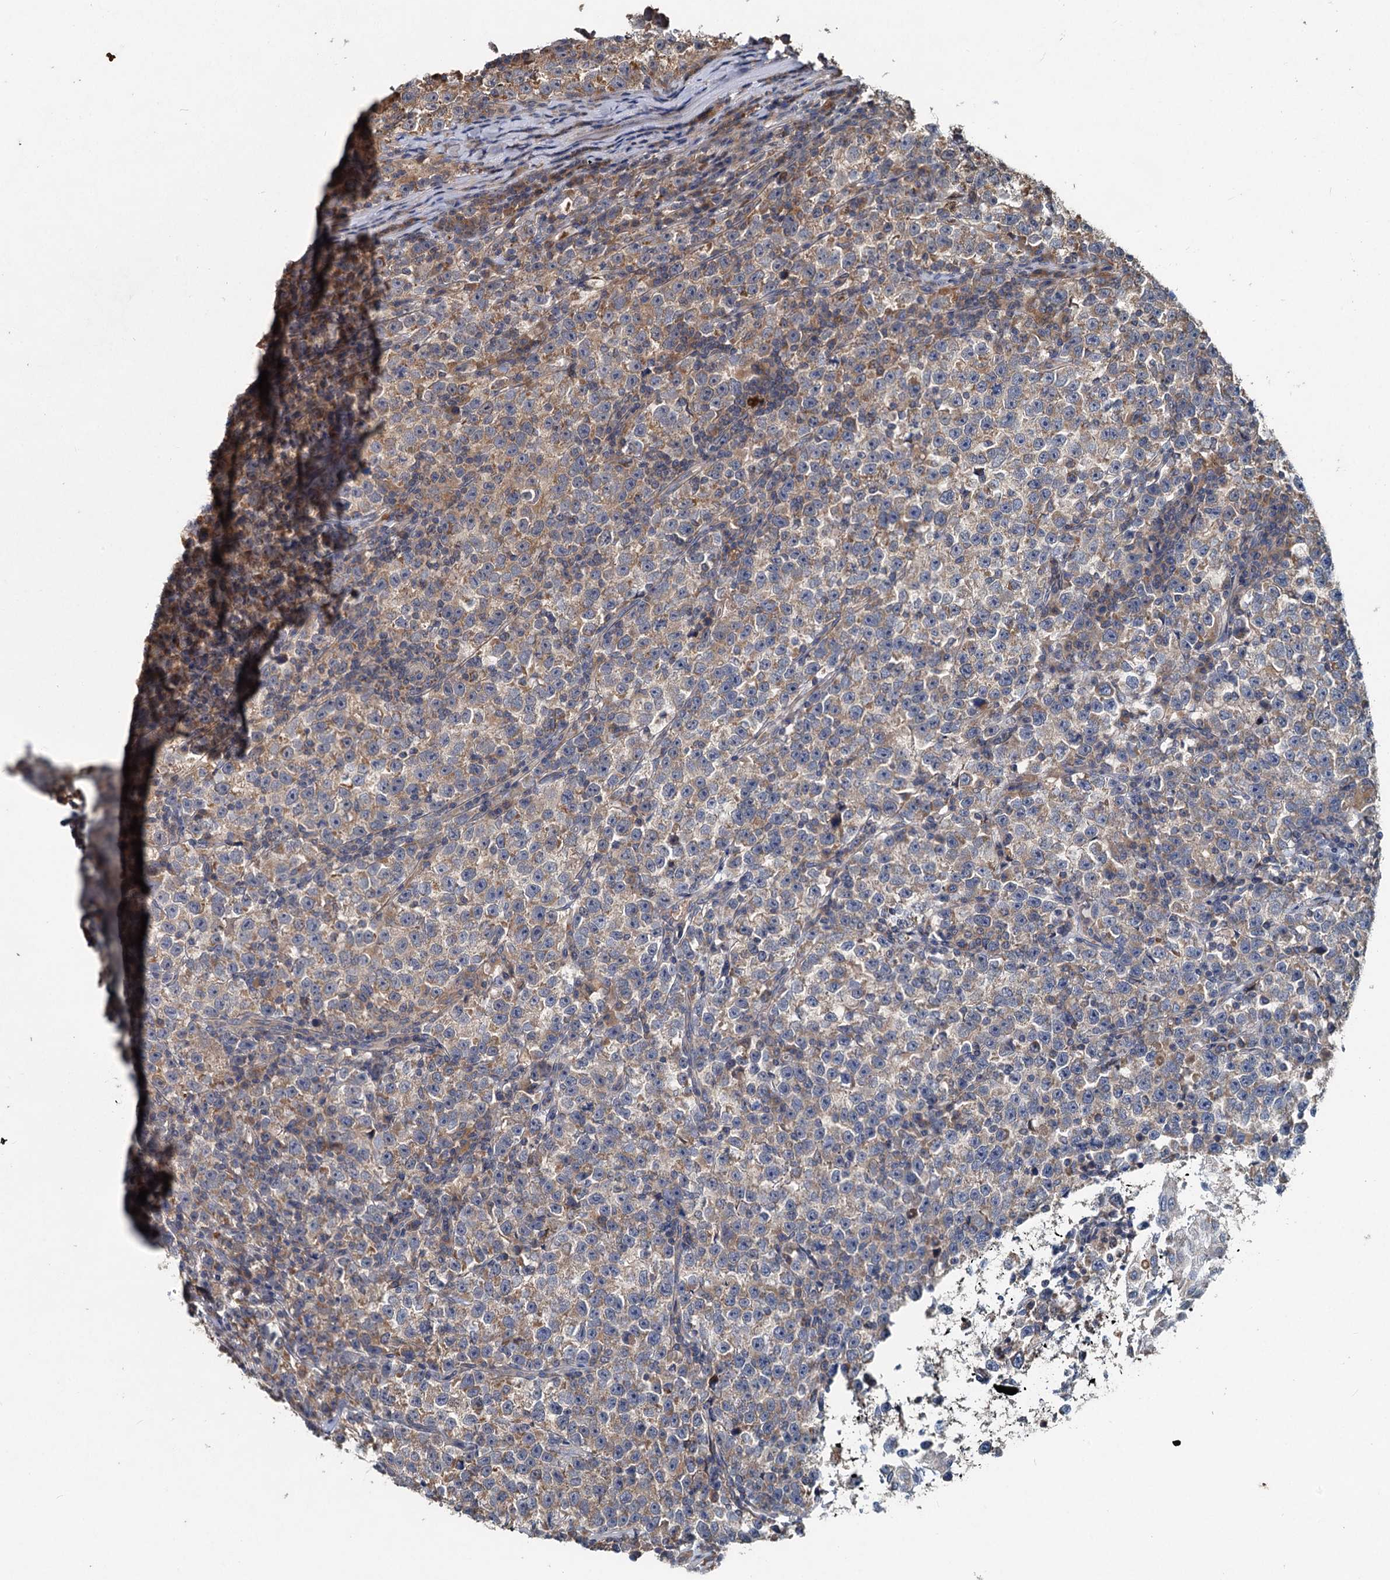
{"staining": {"intensity": "moderate", "quantity": ">75%", "location": "cytoplasmic/membranous"}, "tissue": "testis cancer", "cell_type": "Tumor cells", "image_type": "cancer", "snomed": [{"axis": "morphology", "description": "Normal tissue, NOS"}, {"axis": "morphology", "description": "Seminoma, NOS"}, {"axis": "topography", "description": "Testis"}], "caption": "Immunohistochemistry (IHC) (DAB (3,3'-diaminobenzidine)) staining of human testis cancer demonstrates moderate cytoplasmic/membranous protein expression in about >75% of tumor cells. (IHC, brightfield microscopy, high magnification).", "gene": "OTUB1", "patient": {"sex": "male", "age": 43}}